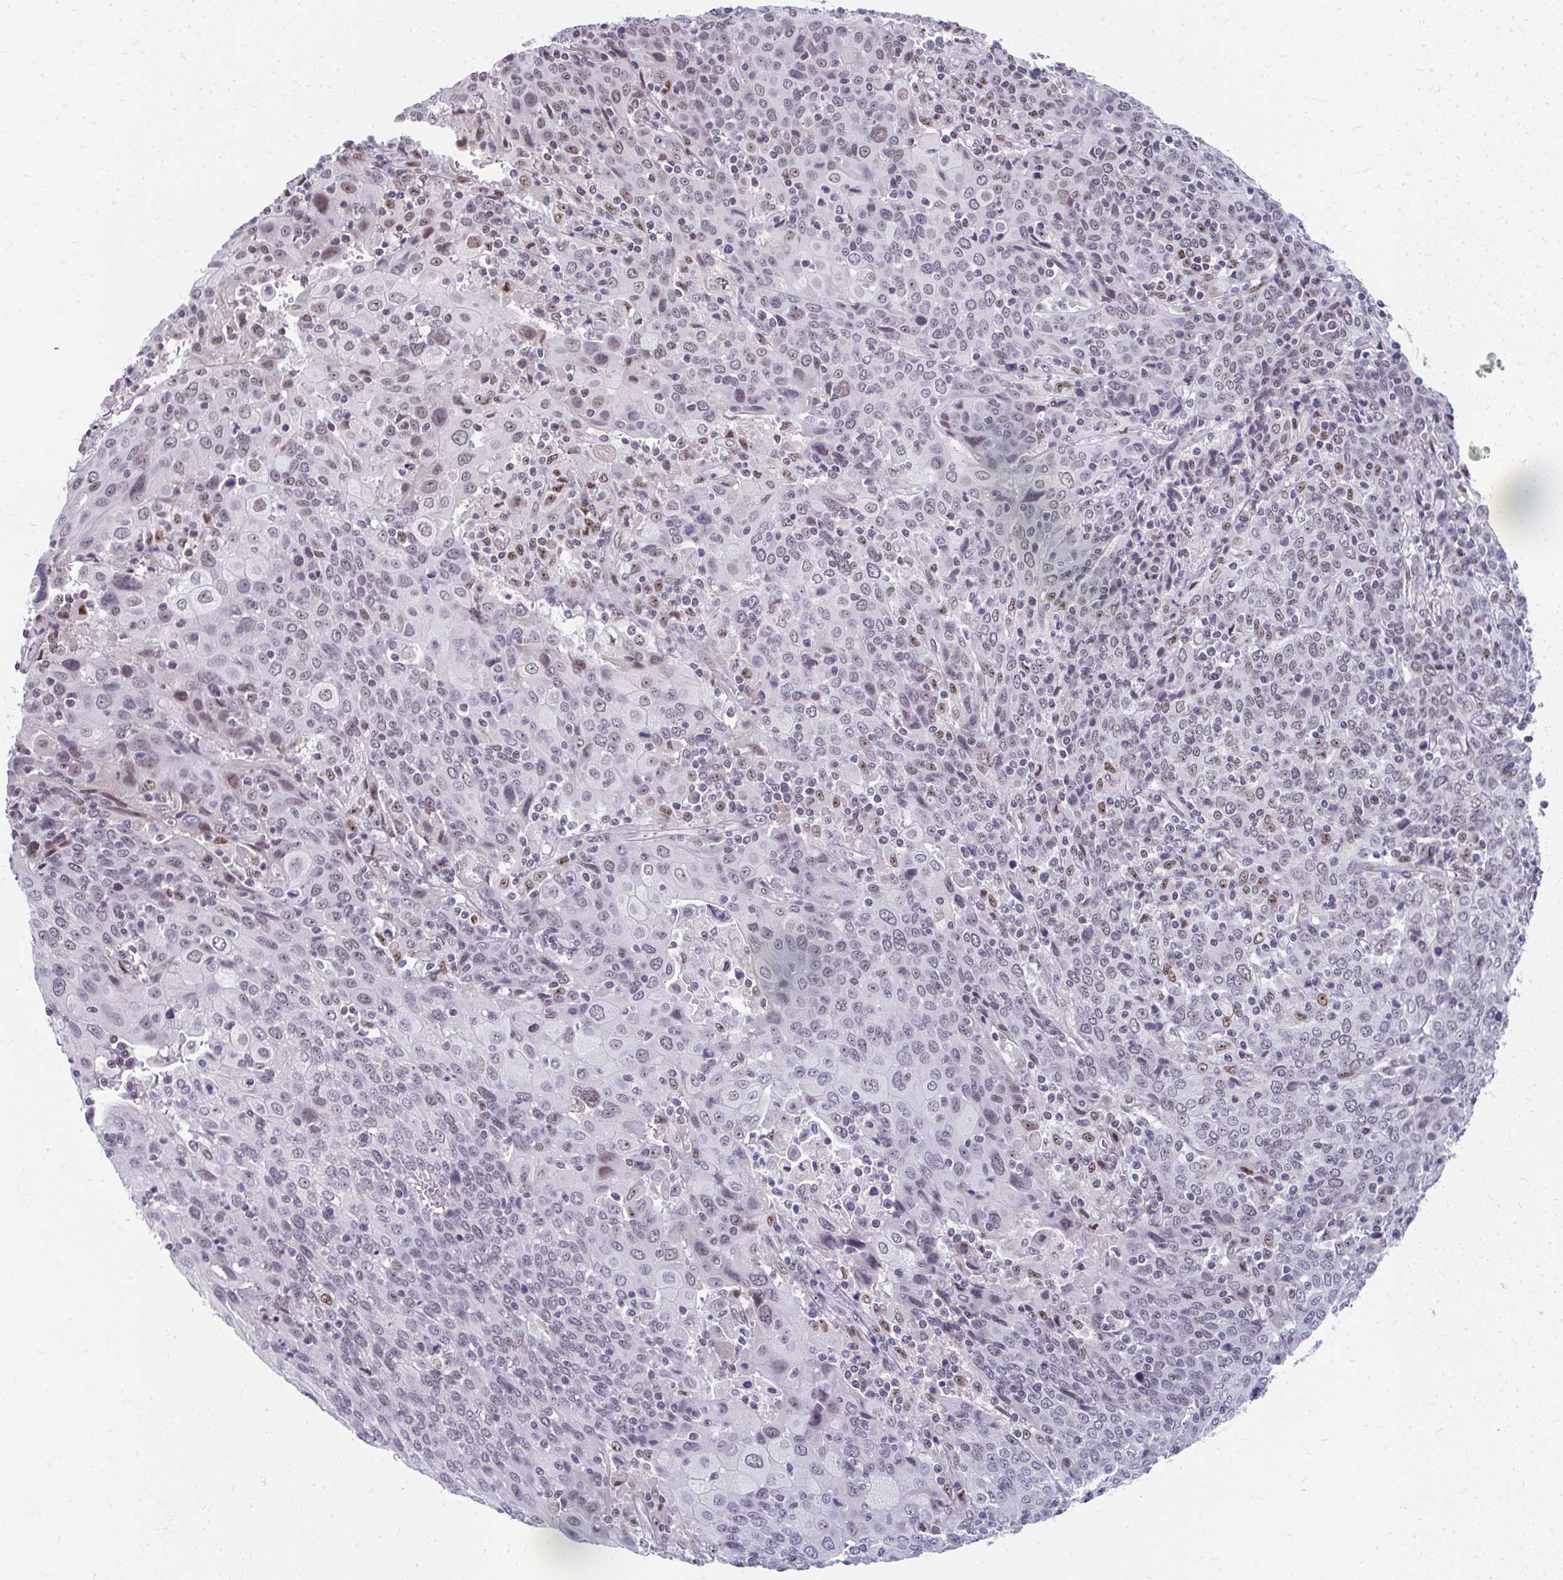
{"staining": {"intensity": "moderate", "quantity": "<25%", "location": "nuclear"}, "tissue": "cervical cancer", "cell_type": "Tumor cells", "image_type": "cancer", "snomed": [{"axis": "morphology", "description": "Squamous cell carcinoma, NOS"}, {"axis": "topography", "description": "Cervix"}], "caption": "Immunohistochemical staining of squamous cell carcinoma (cervical) displays low levels of moderate nuclear protein positivity in approximately <25% of tumor cells.", "gene": "GTF2H1", "patient": {"sex": "female", "age": 67}}